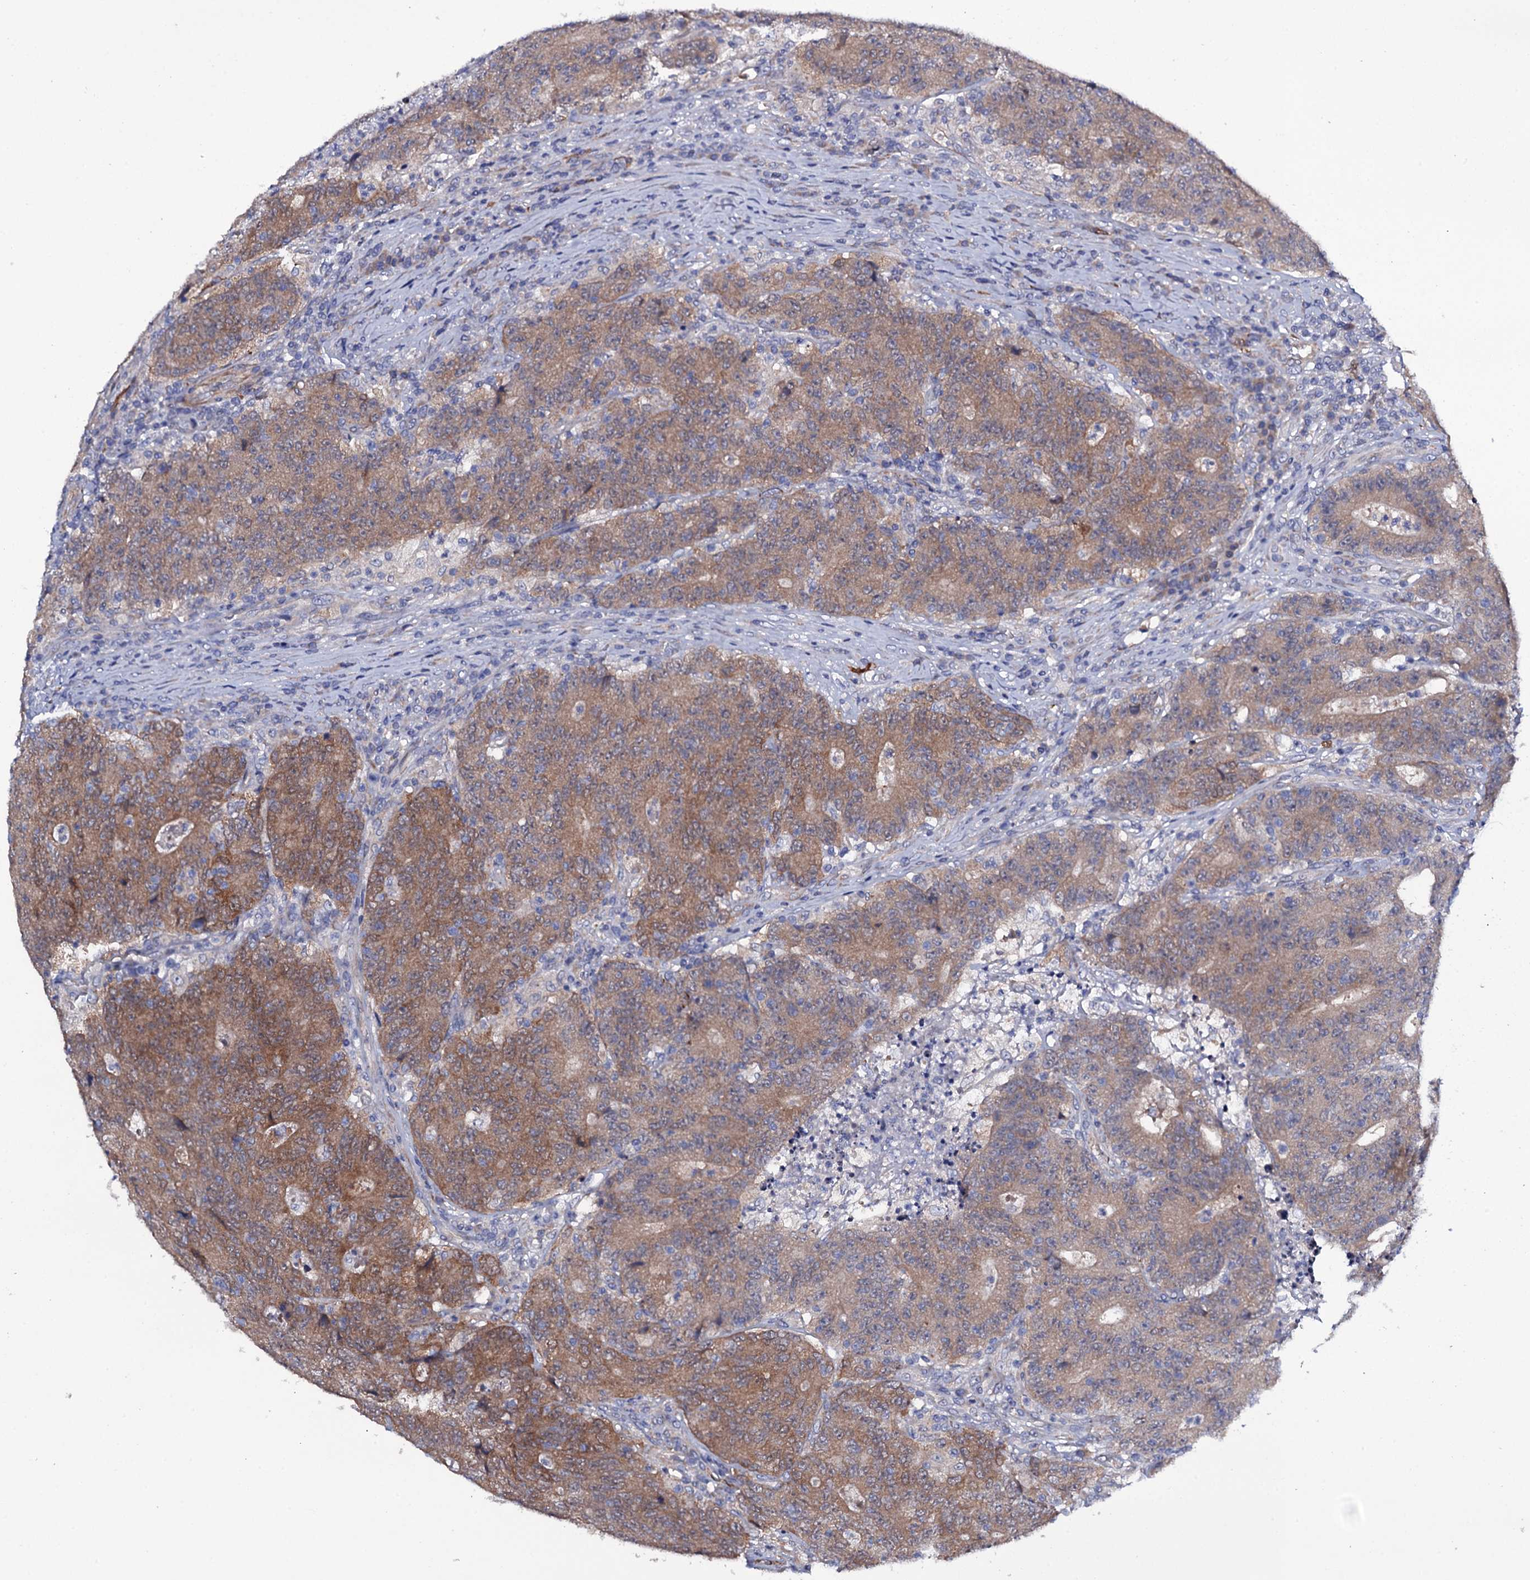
{"staining": {"intensity": "moderate", "quantity": ">75%", "location": "cytoplasmic/membranous"}, "tissue": "colorectal cancer", "cell_type": "Tumor cells", "image_type": "cancer", "snomed": [{"axis": "morphology", "description": "Adenocarcinoma, NOS"}, {"axis": "topography", "description": "Colon"}], "caption": "Colorectal cancer (adenocarcinoma) was stained to show a protein in brown. There is medium levels of moderate cytoplasmic/membranous expression in about >75% of tumor cells. (IHC, brightfield microscopy, high magnification).", "gene": "BCL2L14", "patient": {"sex": "female", "age": 75}}